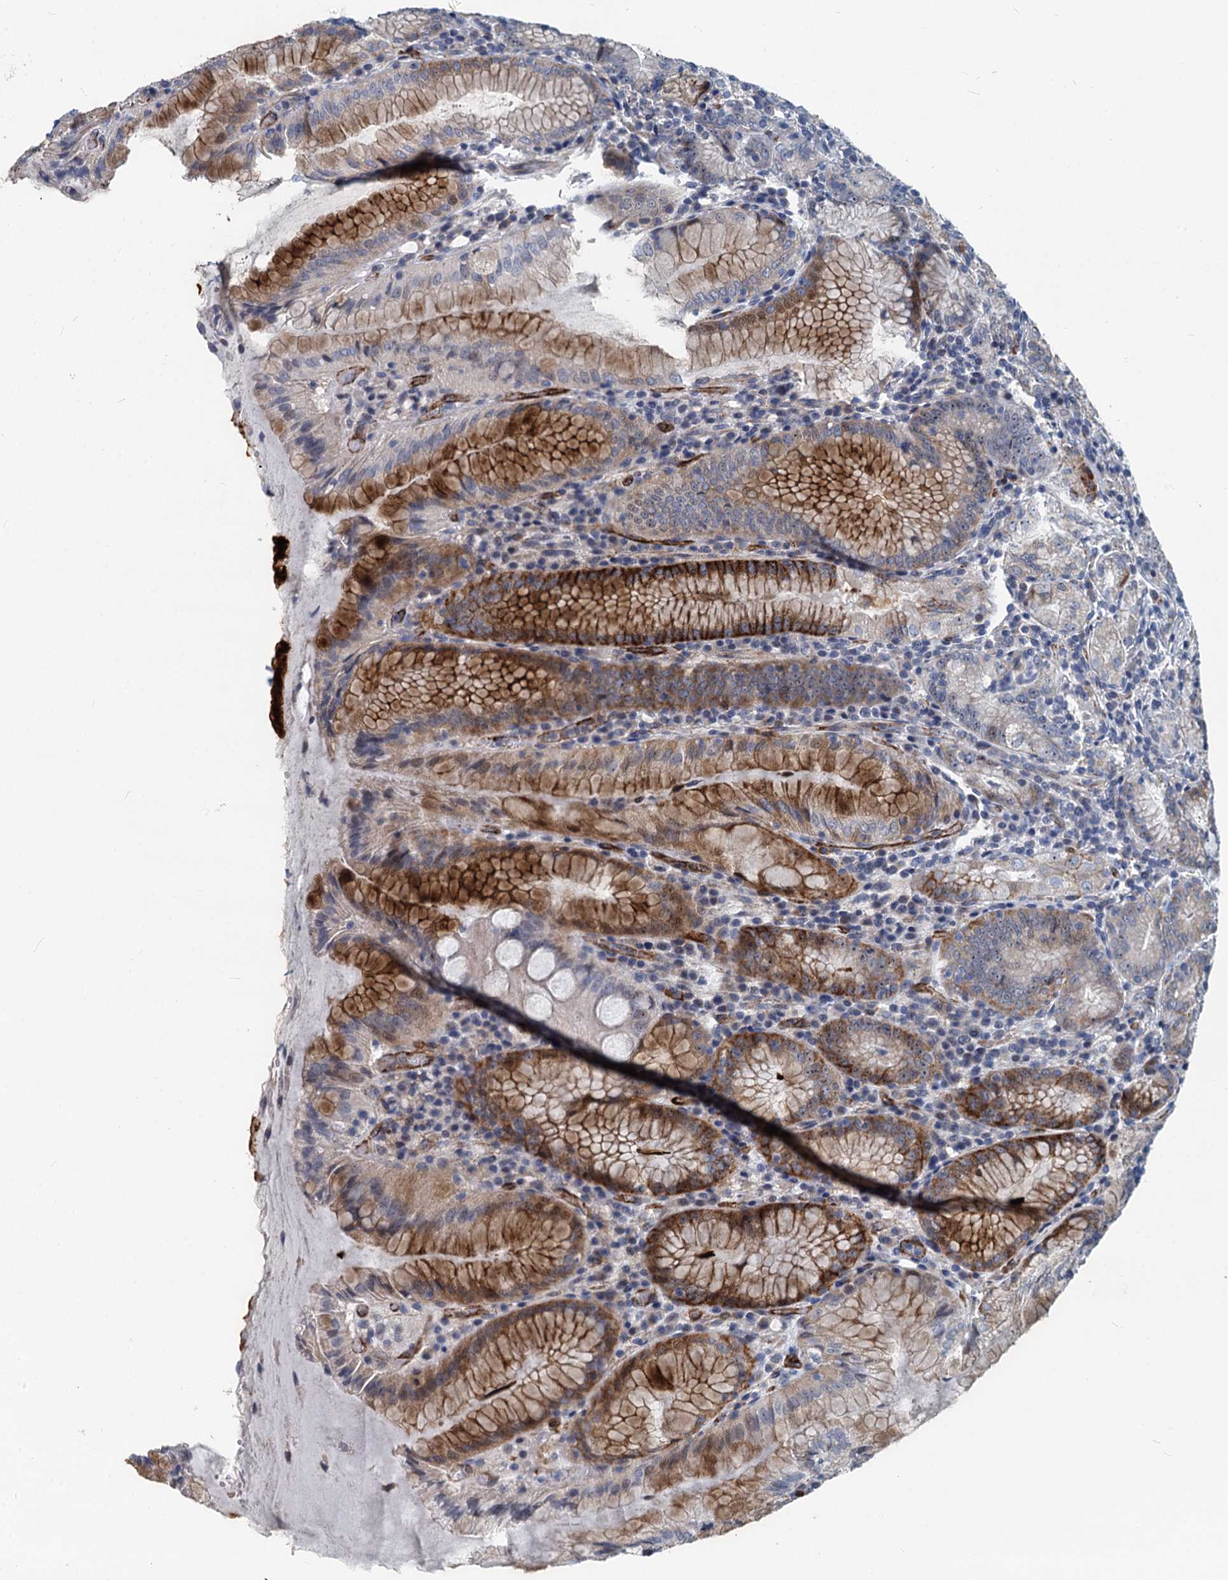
{"staining": {"intensity": "strong", "quantity": "25%-75%", "location": "cytoplasmic/membranous"}, "tissue": "stomach", "cell_type": "Glandular cells", "image_type": "normal", "snomed": [{"axis": "morphology", "description": "Normal tissue, NOS"}, {"axis": "topography", "description": "Stomach, upper"}, {"axis": "topography", "description": "Stomach, lower"}], "caption": "A micrograph of human stomach stained for a protein exhibits strong cytoplasmic/membranous brown staining in glandular cells. (DAB (3,3'-diaminobenzidine) IHC with brightfield microscopy, high magnification).", "gene": "ASXL3", "patient": {"sex": "female", "age": 76}}